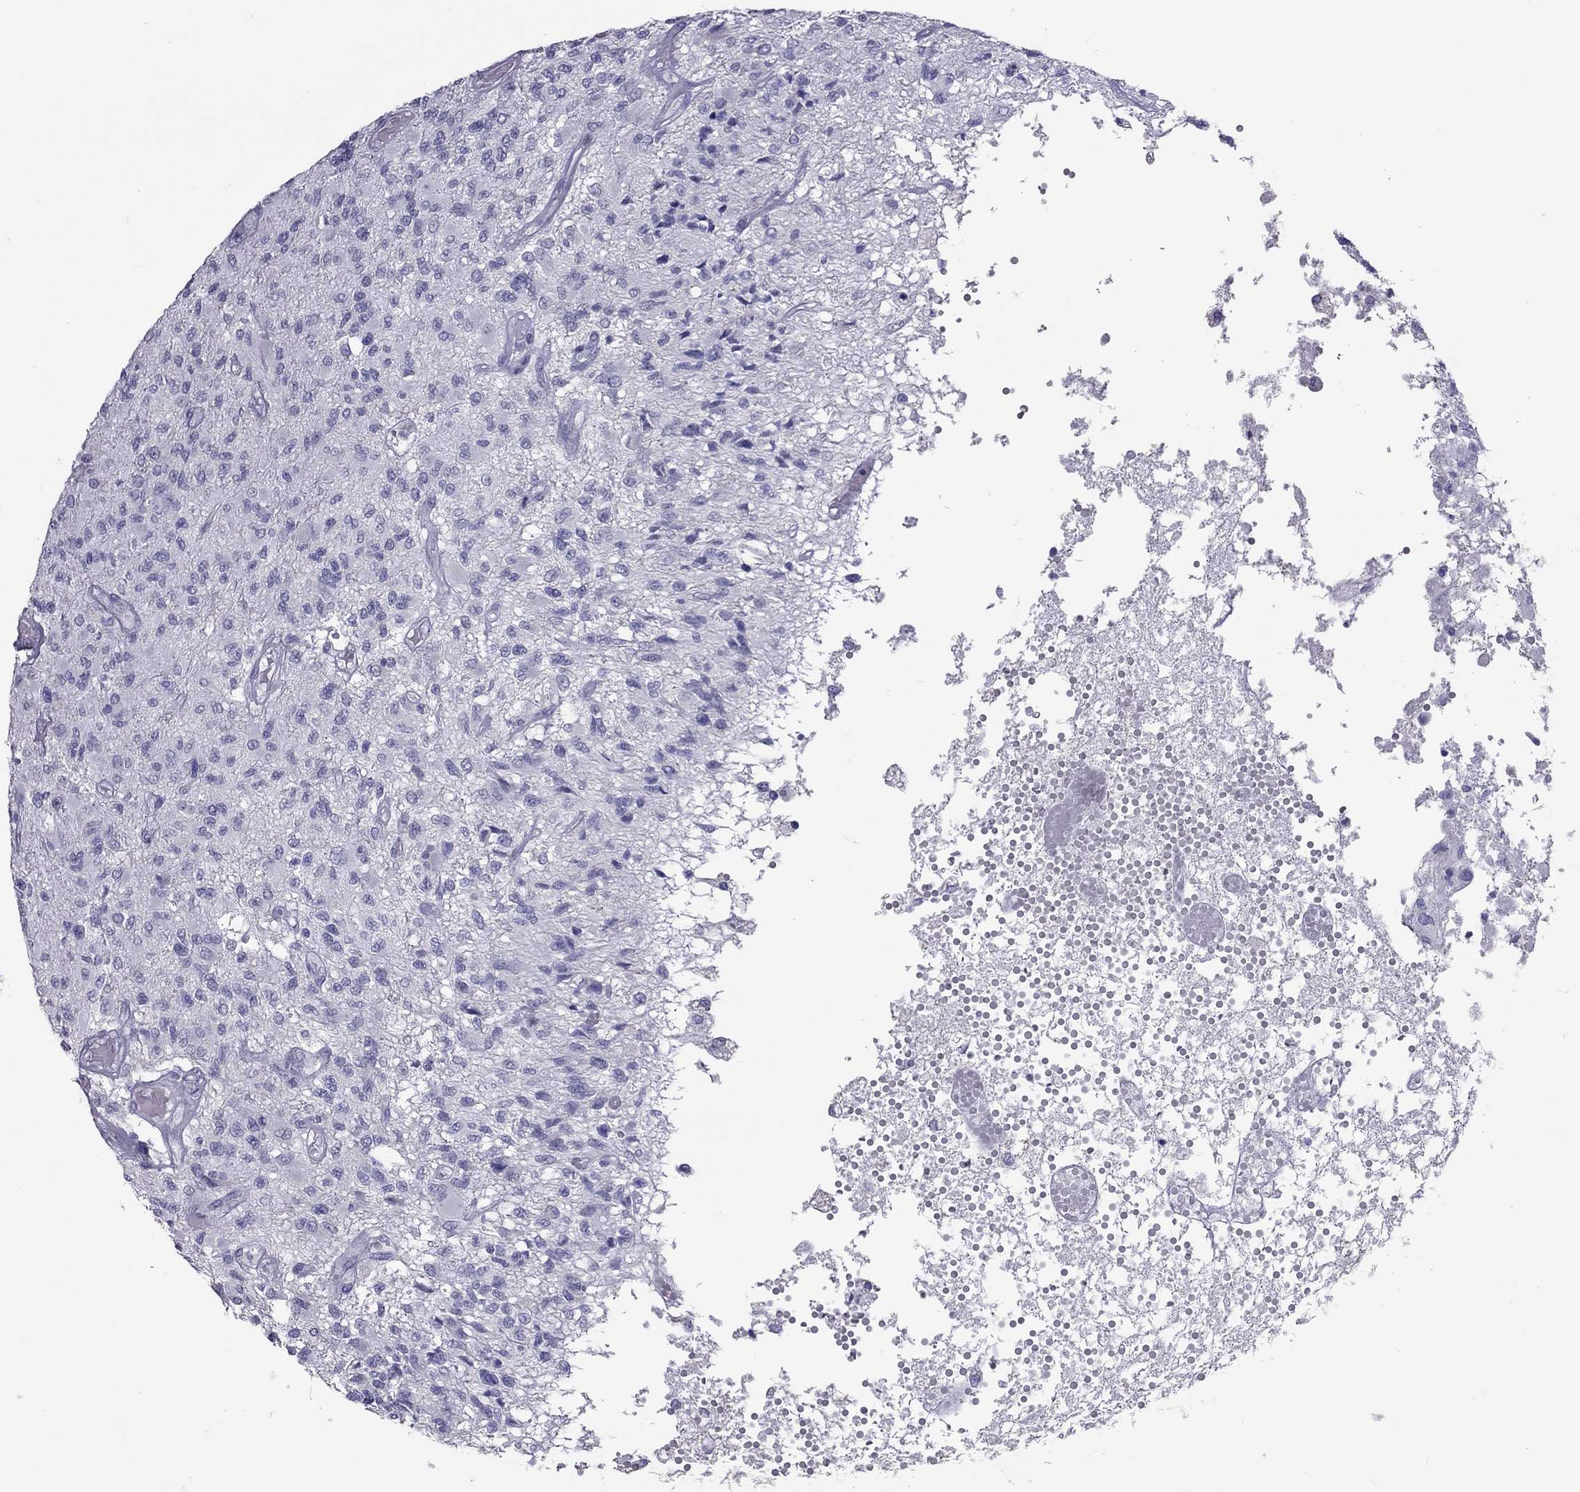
{"staining": {"intensity": "negative", "quantity": "none", "location": "none"}, "tissue": "glioma", "cell_type": "Tumor cells", "image_type": "cancer", "snomed": [{"axis": "morphology", "description": "Glioma, malignant, High grade"}, {"axis": "topography", "description": "Brain"}], "caption": "Immunohistochemical staining of human high-grade glioma (malignant) reveals no significant positivity in tumor cells.", "gene": "MUC16", "patient": {"sex": "female", "age": 63}}